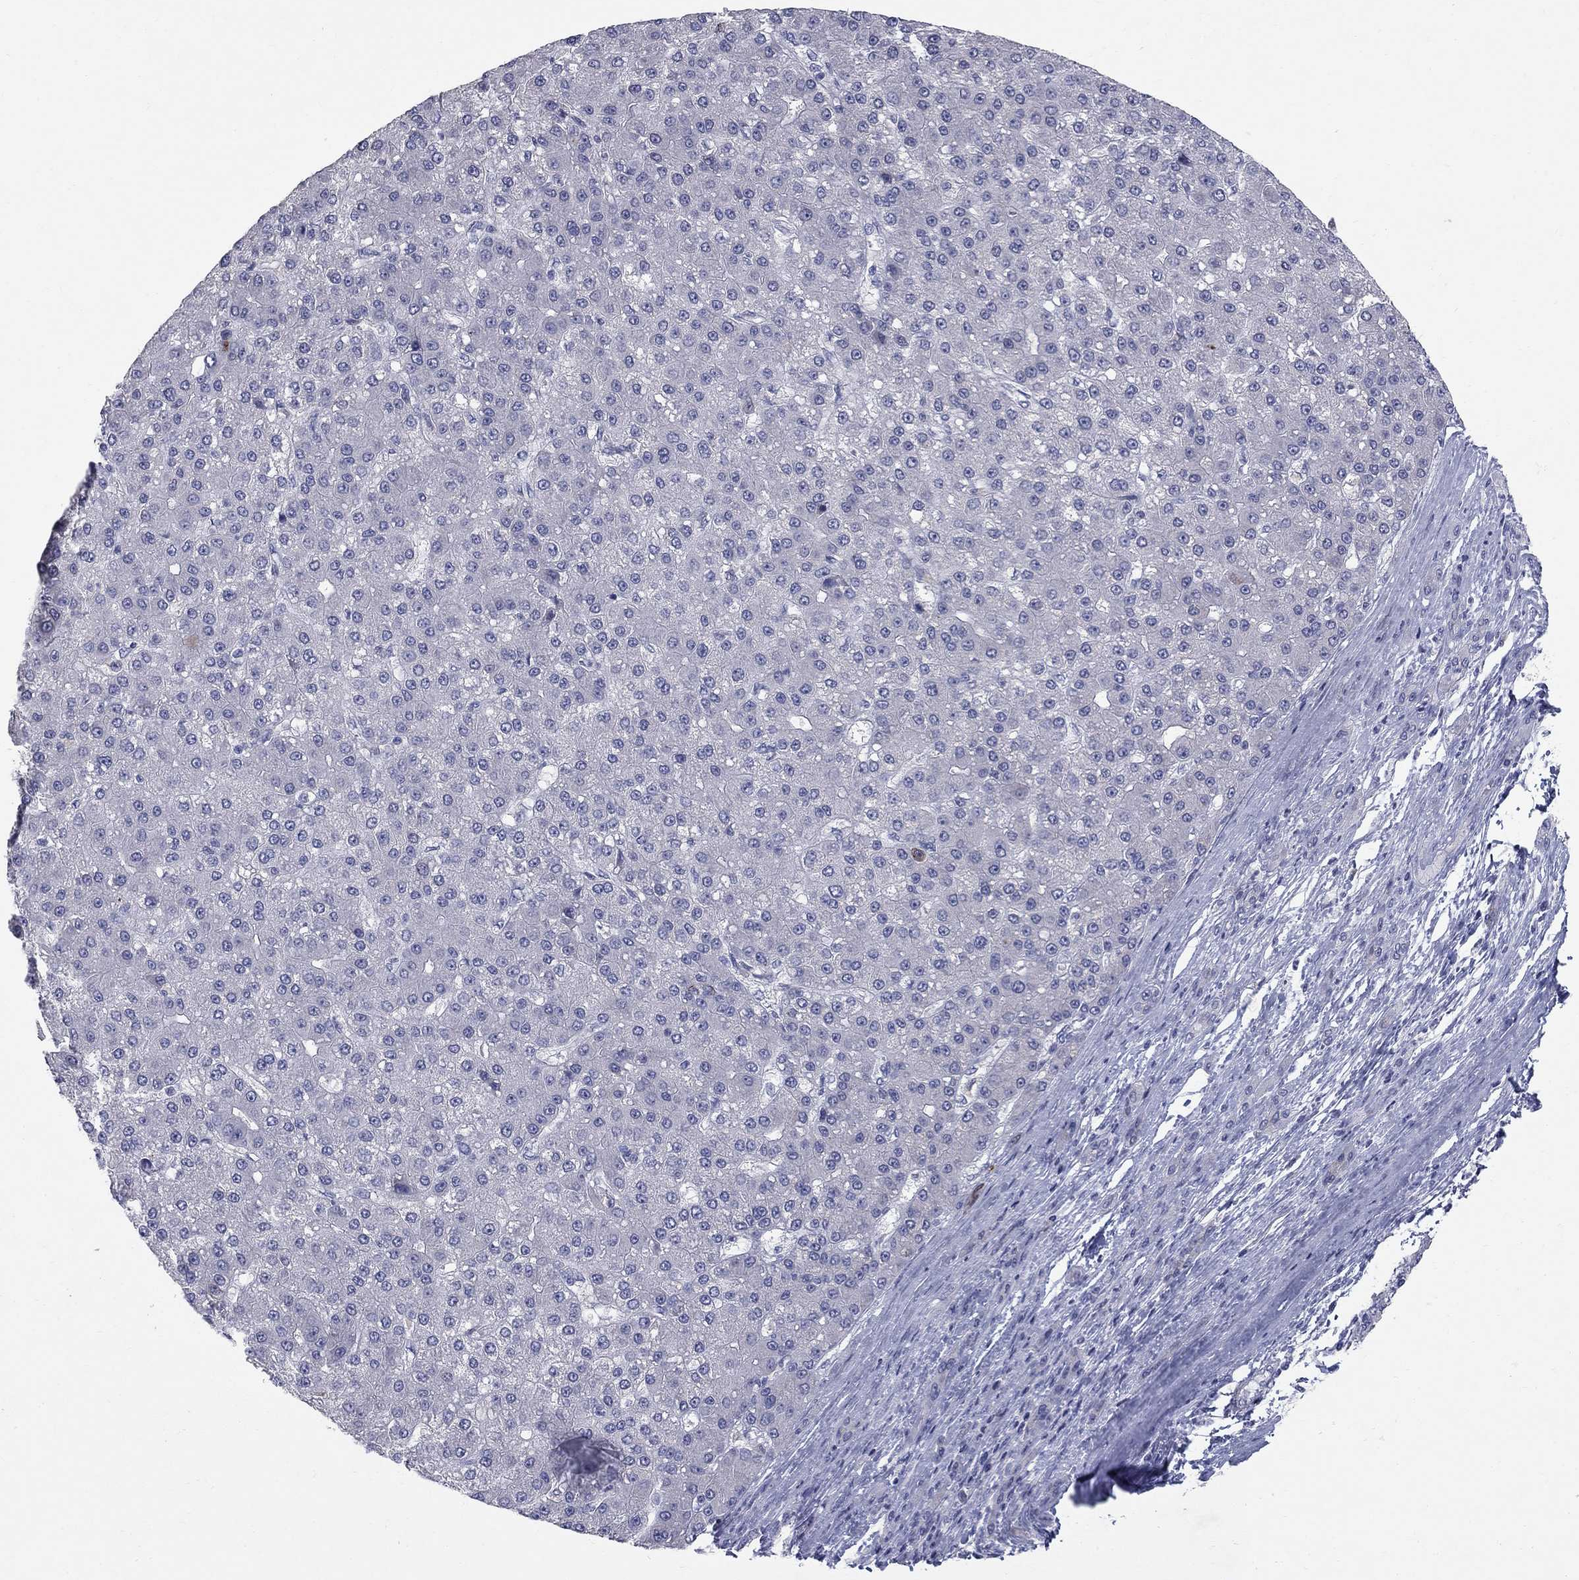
{"staining": {"intensity": "negative", "quantity": "none", "location": "none"}, "tissue": "liver cancer", "cell_type": "Tumor cells", "image_type": "cancer", "snomed": [{"axis": "morphology", "description": "Carcinoma, Hepatocellular, NOS"}, {"axis": "topography", "description": "Liver"}], "caption": "Tumor cells show no significant protein staining in liver cancer. Brightfield microscopy of IHC stained with DAB (3,3'-diaminobenzidine) (brown) and hematoxylin (blue), captured at high magnification.", "gene": "NTRK2", "patient": {"sex": "male", "age": 67}}